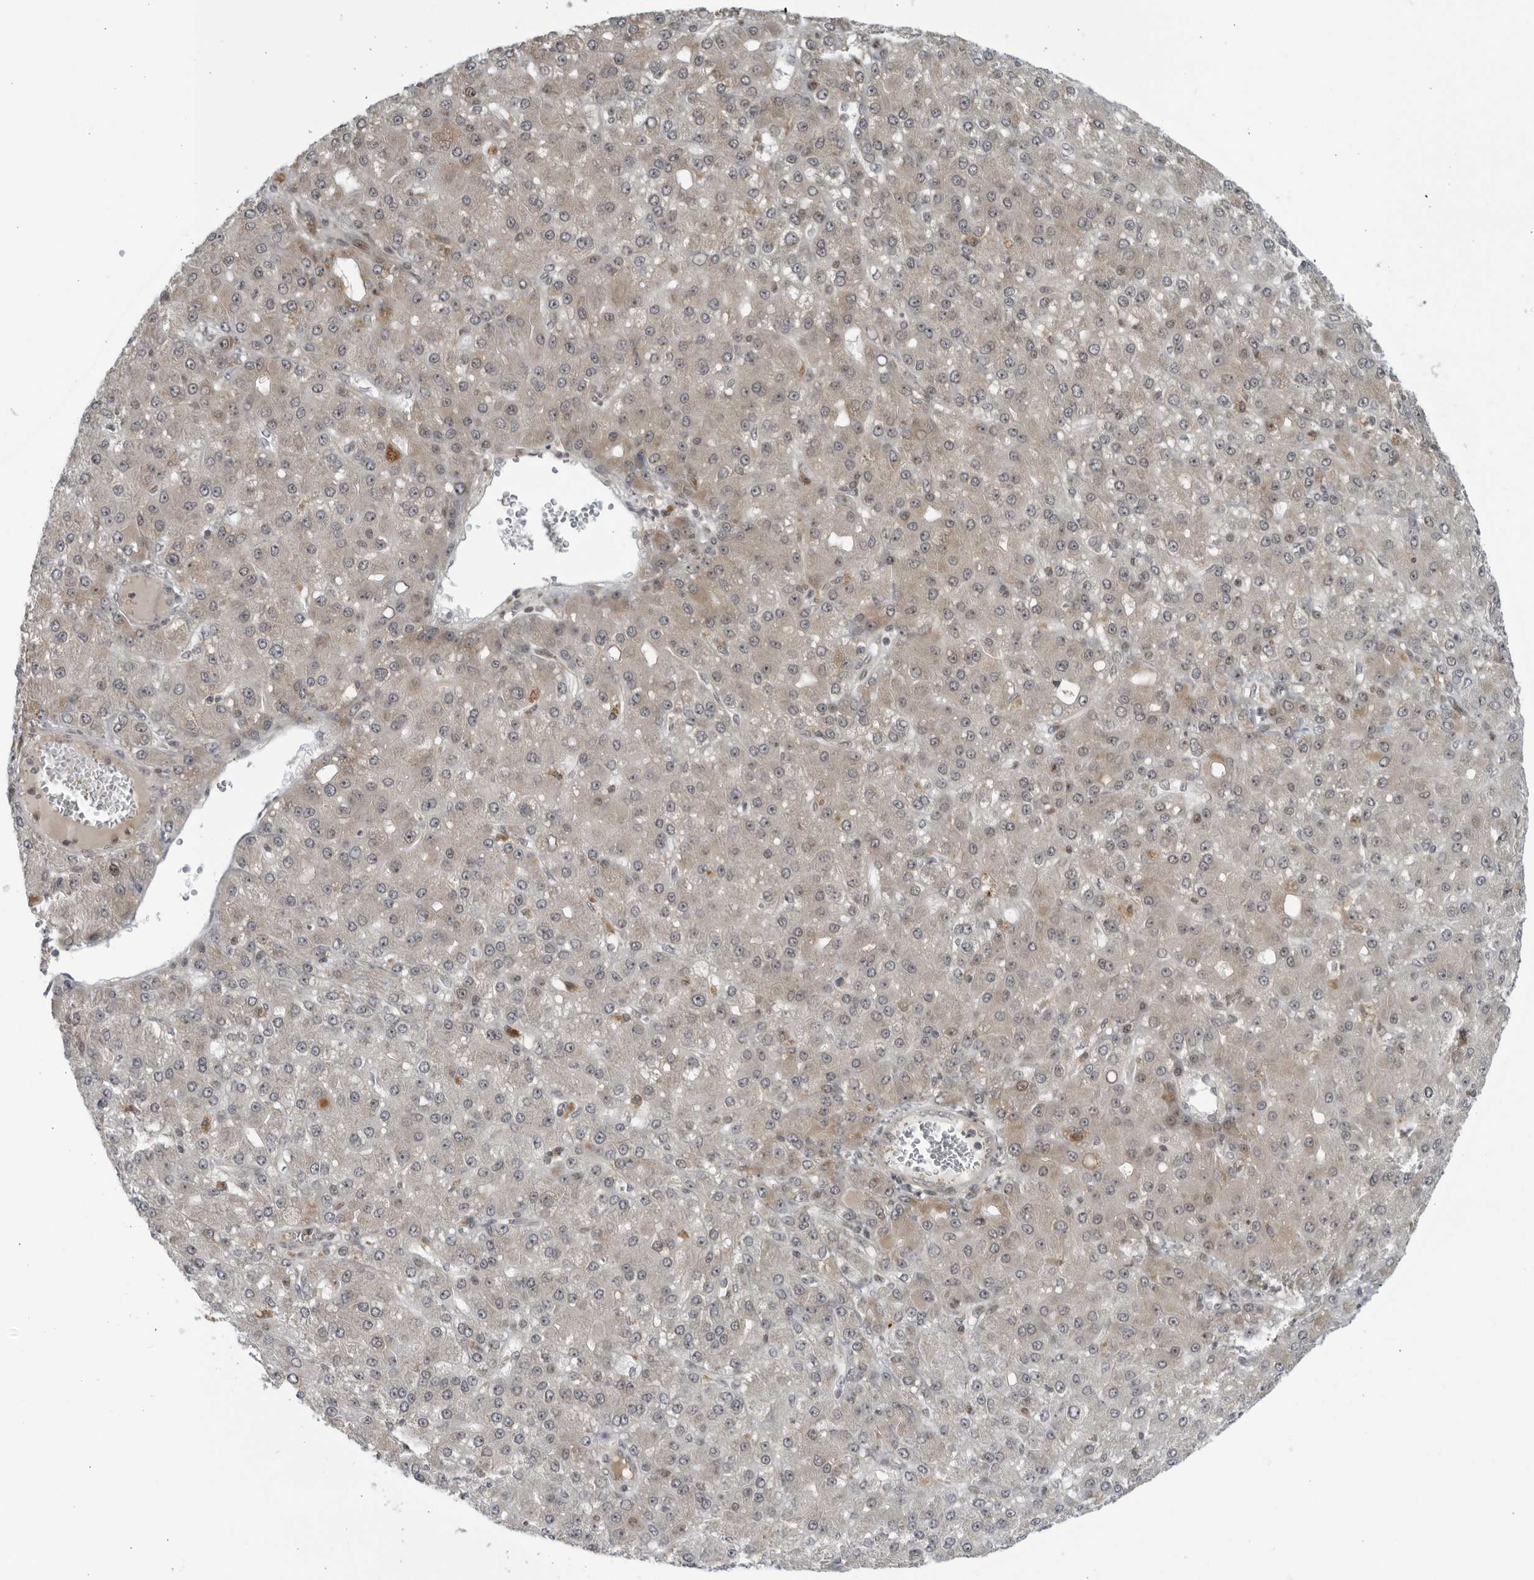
{"staining": {"intensity": "negative", "quantity": "none", "location": "none"}, "tissue": "liver cancer", "cell_type": "Tumor cells", "image_type": "cancer", "snomed": [{"axis": "morphology", "description": "Carcinoma, Hepatocellular, NOS"}, {"axis": "topography", "description": "Liver"}], "caption": "Tumor cells are negative for brown protein staining in hepatocellular carcinoma (liver). (Immunohistochemistry, brightfield microscopy, high magnification).", "gene": "DTL", "patient": {"sex": "male", "age": 67}}